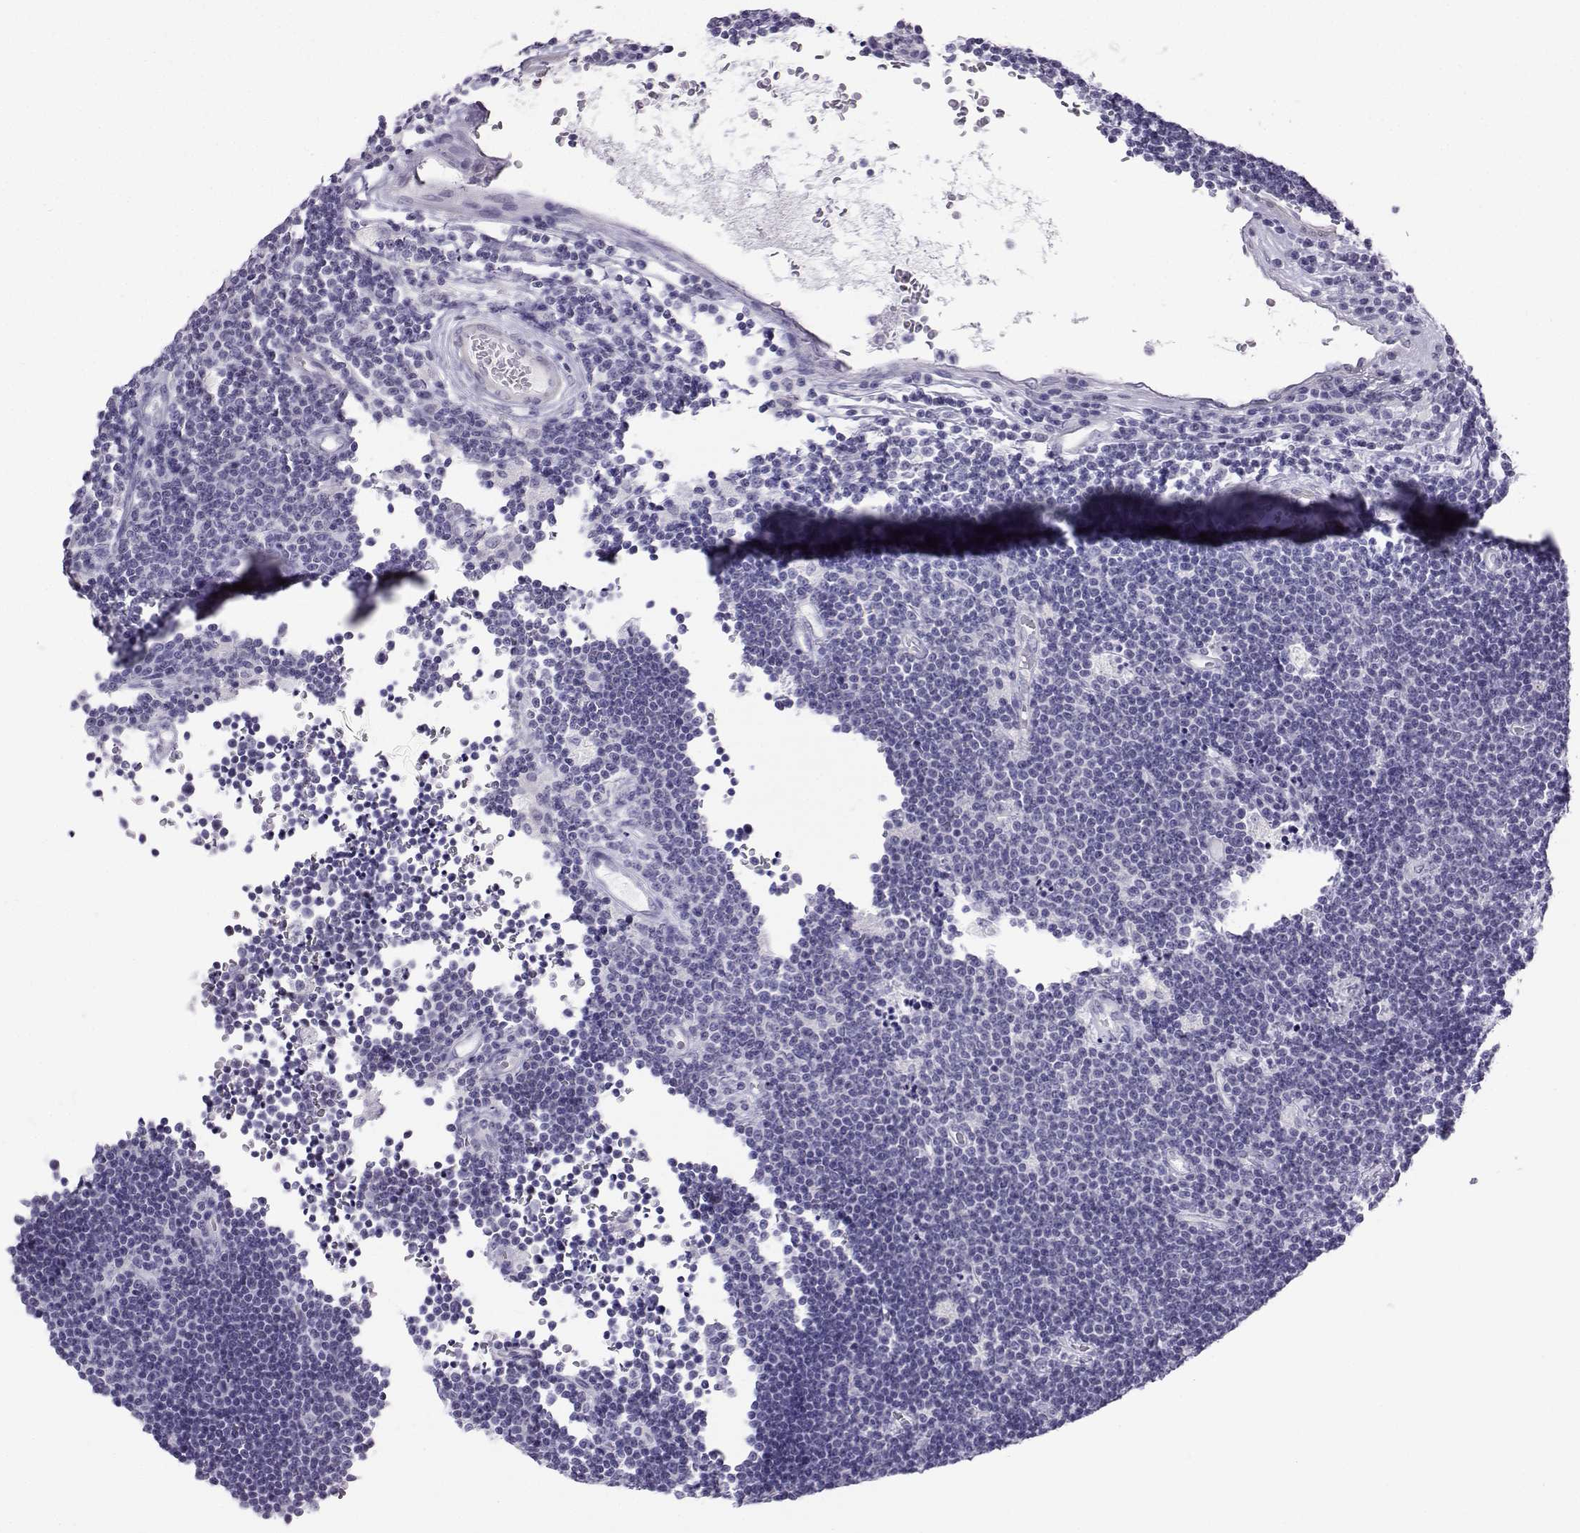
{"staining": {"intensity": "negative", "quantity": "none", "location": "none"}, "tissue": "lymphoma", "cell_type": "Tumor cells", "image_type": "cancer", "snomed": [{"axis": "morphology", "description": "Malignant lymphoma, non-Hodgkin's type, Low grade"}, {"axis": "topography", "description": "Brain"}], "caption": "Tumor cells show no significant expression in low-grade malignant lymphoma, non-Hodgkin's type.", "gene": "KIF17", "patient": {"sex": "female", "age": 66}}